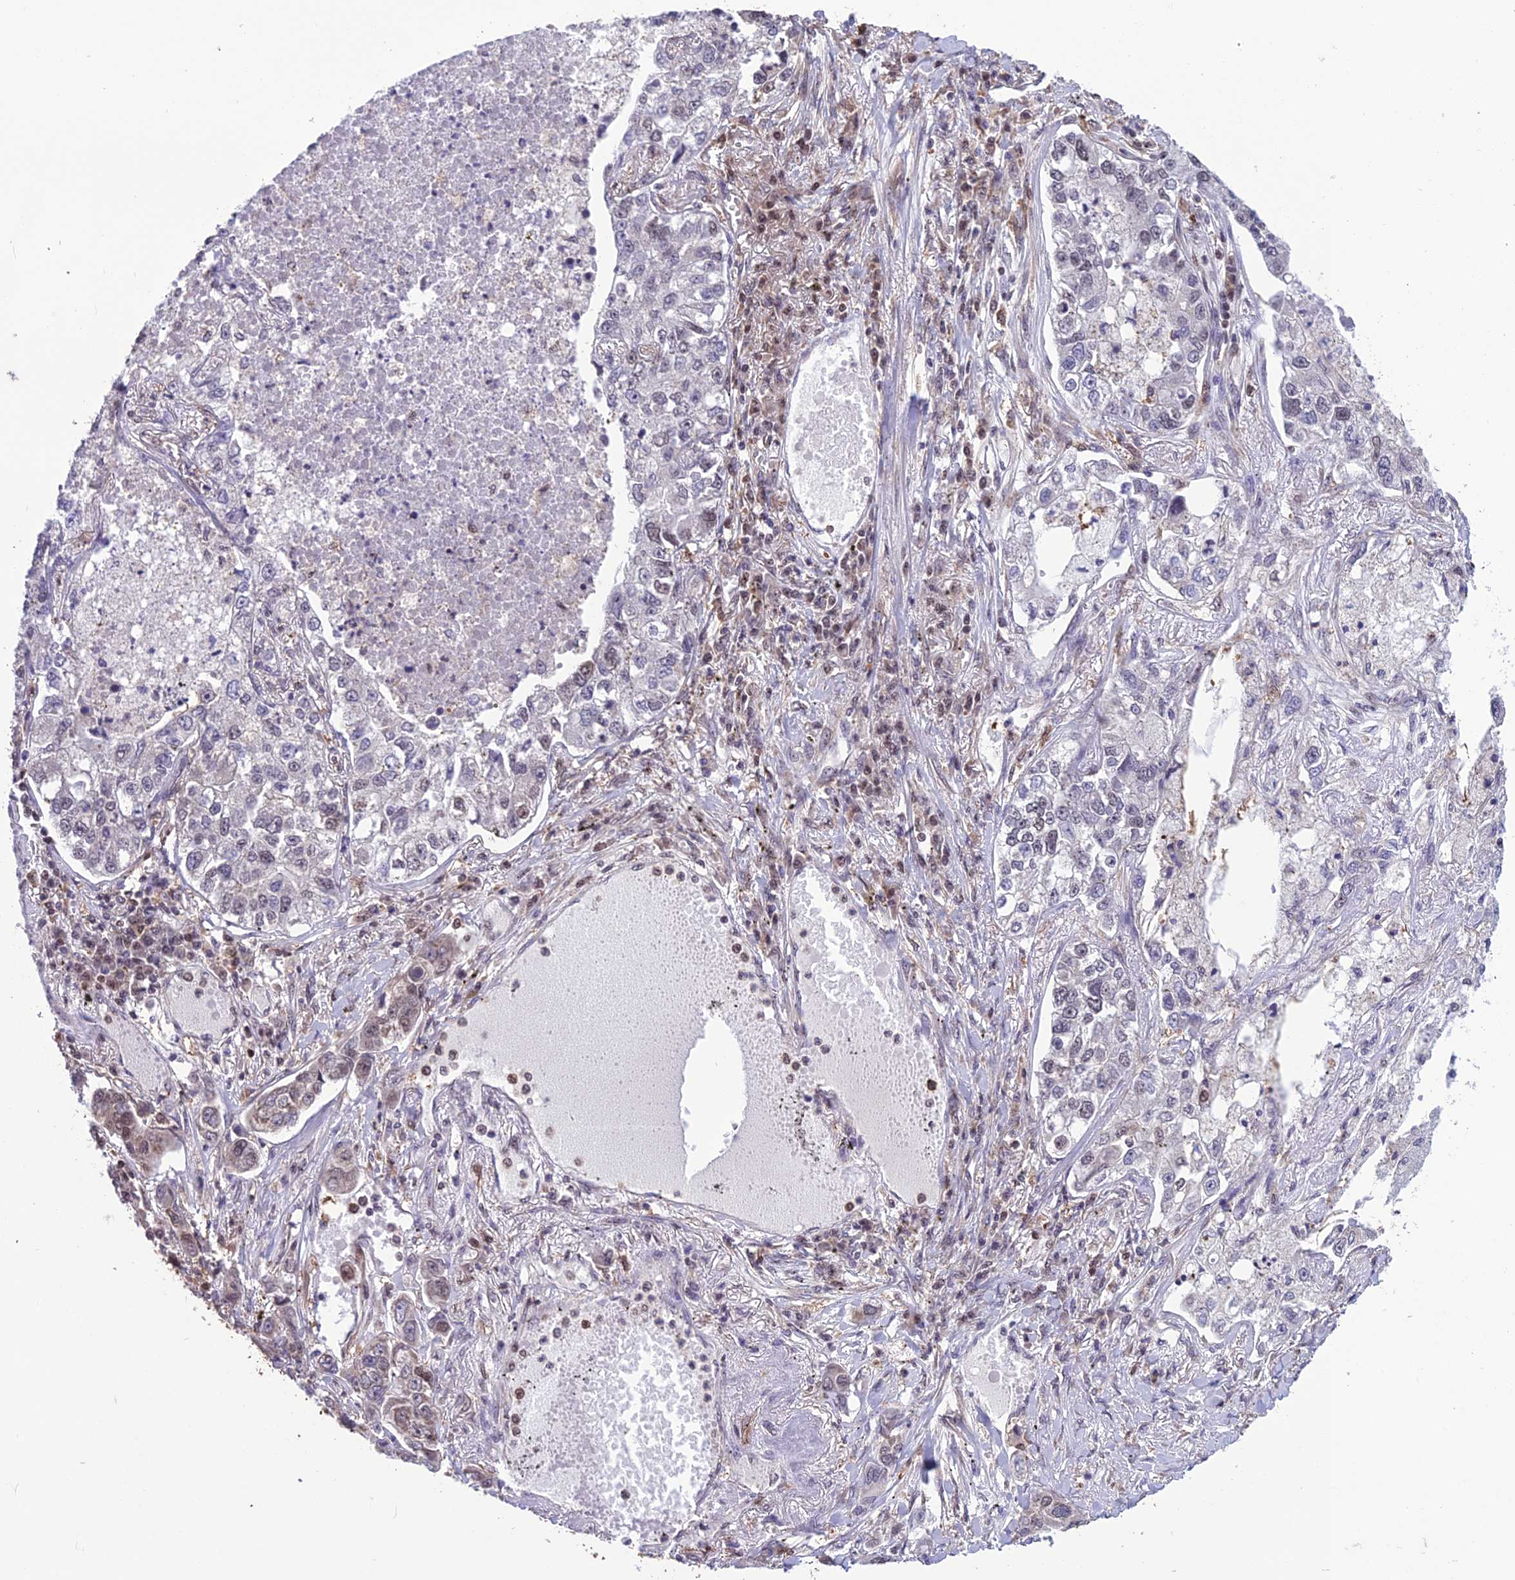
{"staining": {"intensity": "weak", "quantity": "<25%", "location": "nuclear"}, "tissue": "lung cancer", "cell_type": "Tumor cells", "image_type": "cancer", "snomed": [{"axis": "morphology", "description": "Adenocarcinoma, NOS"}, {"axis": "topography", "description": "Lung"}], "caption": "Histopathology image shows no significant protein positivity in tumor cells of adenocarcinoma (lung).", "gene": "MIS12", "patient": {"sex": "male", "age": 49}}